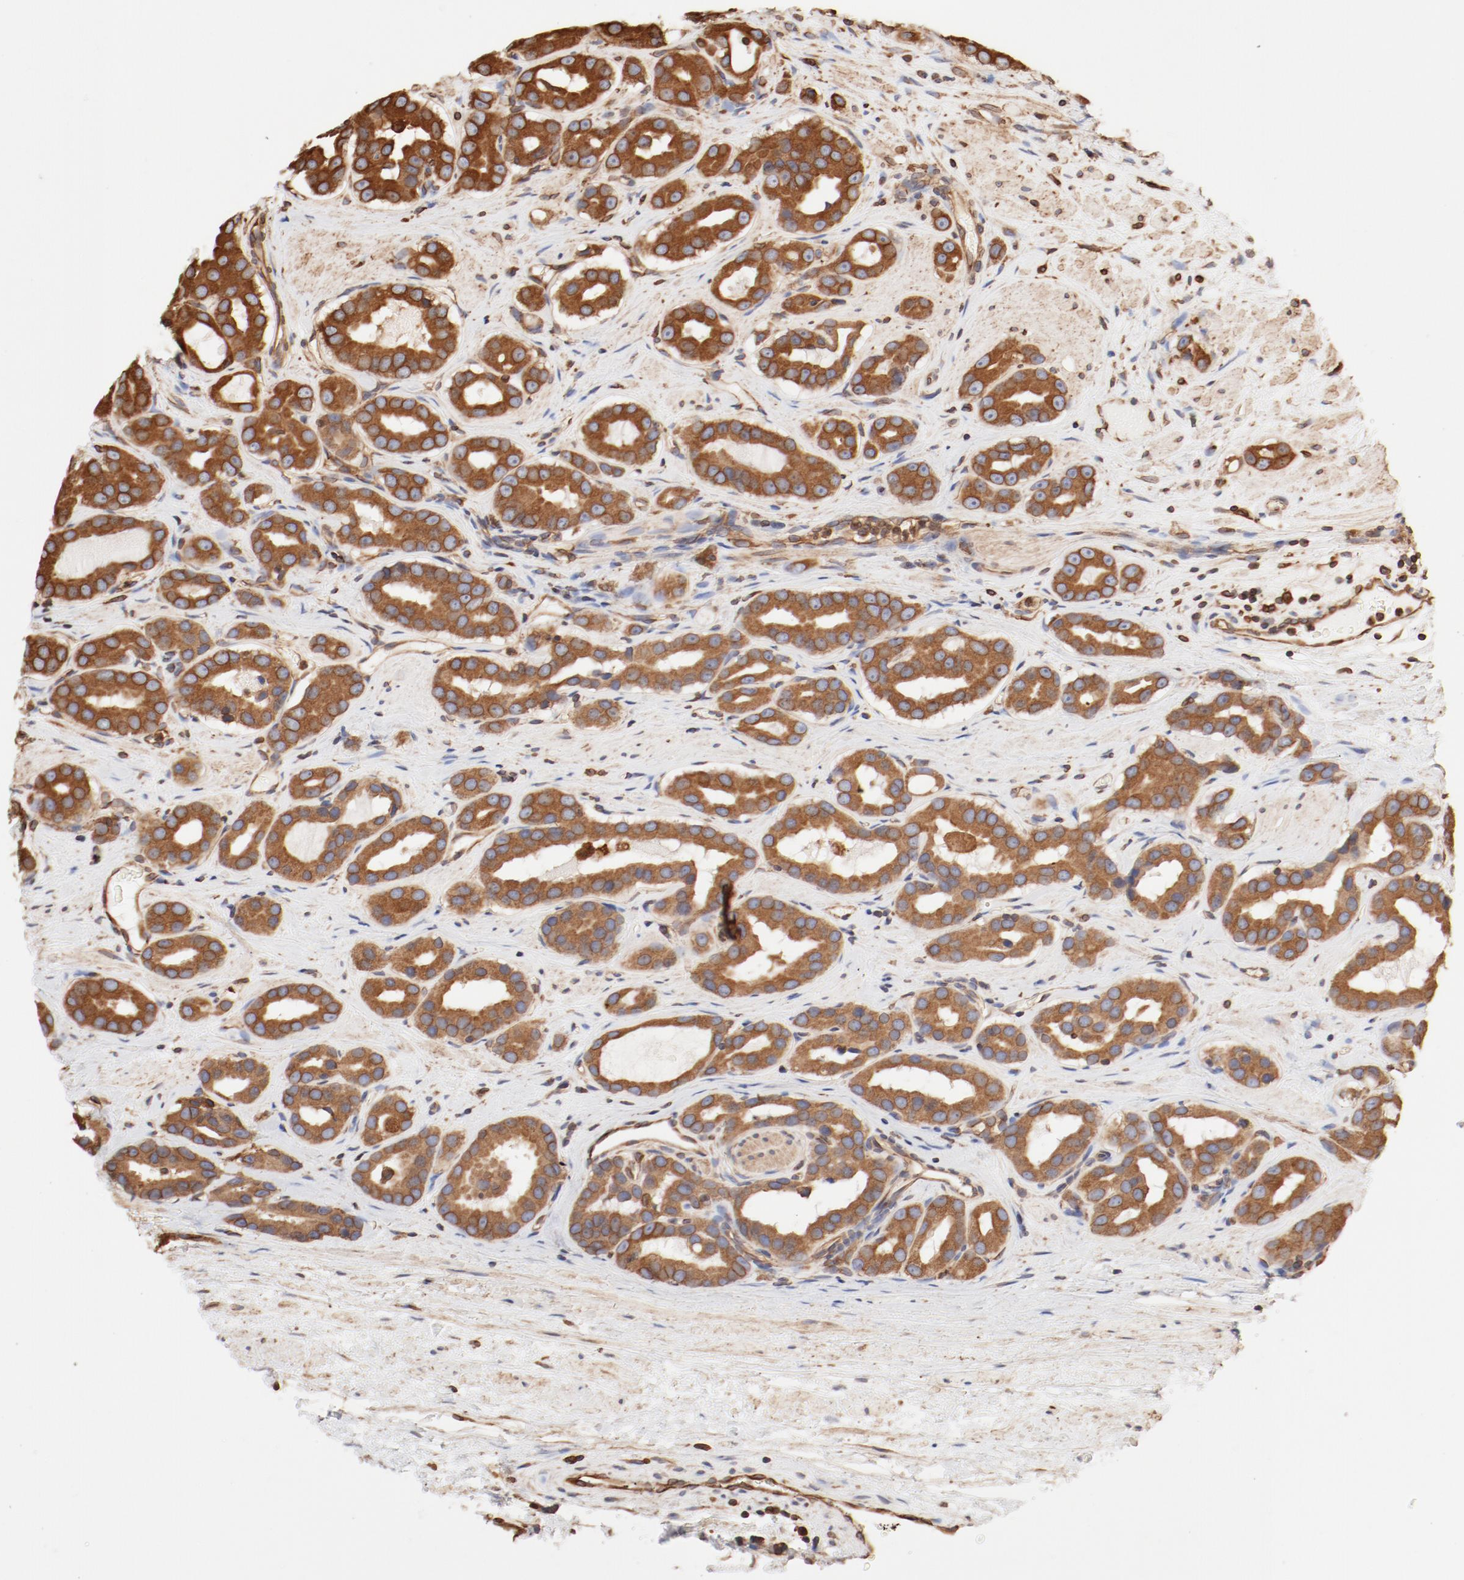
{"staining": {"intensity": "moderate", "quantity": "25%-75%", "location": "cytoplasmic/membranous"}, "tissue": "prostate cancer", "cell_type": "Tumor cells", "image_type": "cancer", "snomed": [{"axis": "morphology", "description": "Adenocarcinoma, Low grade"}, {"axis": "topography", "description": "Prostate"}], "caption": "Immunohistochemical staining of prostate cancer shows moderate cytoplasmic/membranous protein staining in approximately 25%-75% of tumor cells. The protein is shown in brown color, while the nuclei are stained blue.", "gene": "BCAP31", "patient": {"sex": "male", "age": 59}}